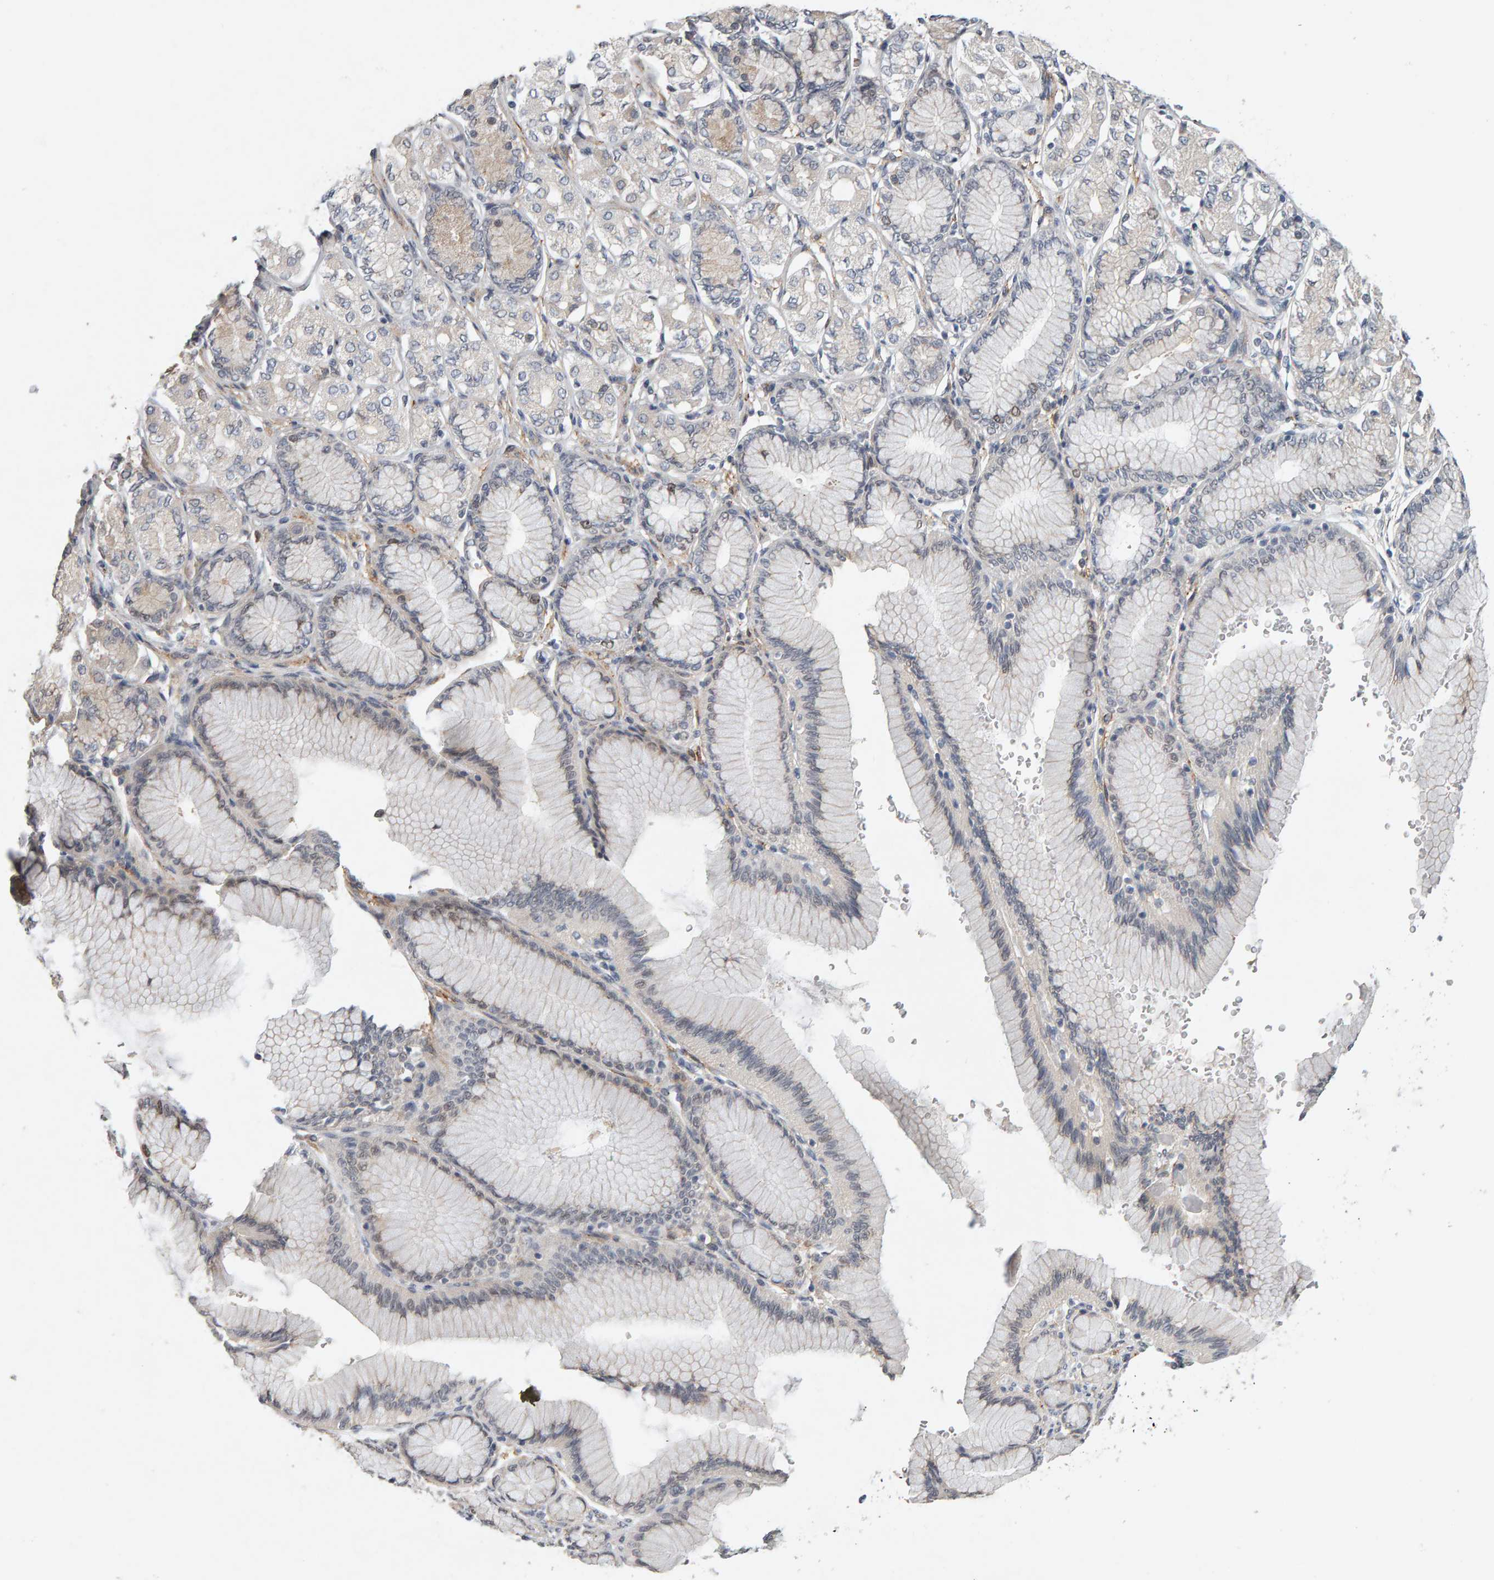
{"staining": {"intensity": "weak", "quantity": "<25%", "location": "cytoplasmic/membranous"}, "tissue": "stomach cancer", "cell_type": "Tumor cells", "image_type": "cancer", "snomed": [{"axis": "morphology", "description": "Adenocarcinoma, NOS"}, {"axis": "topography", "description": "Stomach"}], "caption": "Immunohistochemical staining of human stomach adenocarcinoma exhibits no significant expression in tumor cells.", "gene": "CDCA5", "patient": {"sex": "female", "age": 65}}